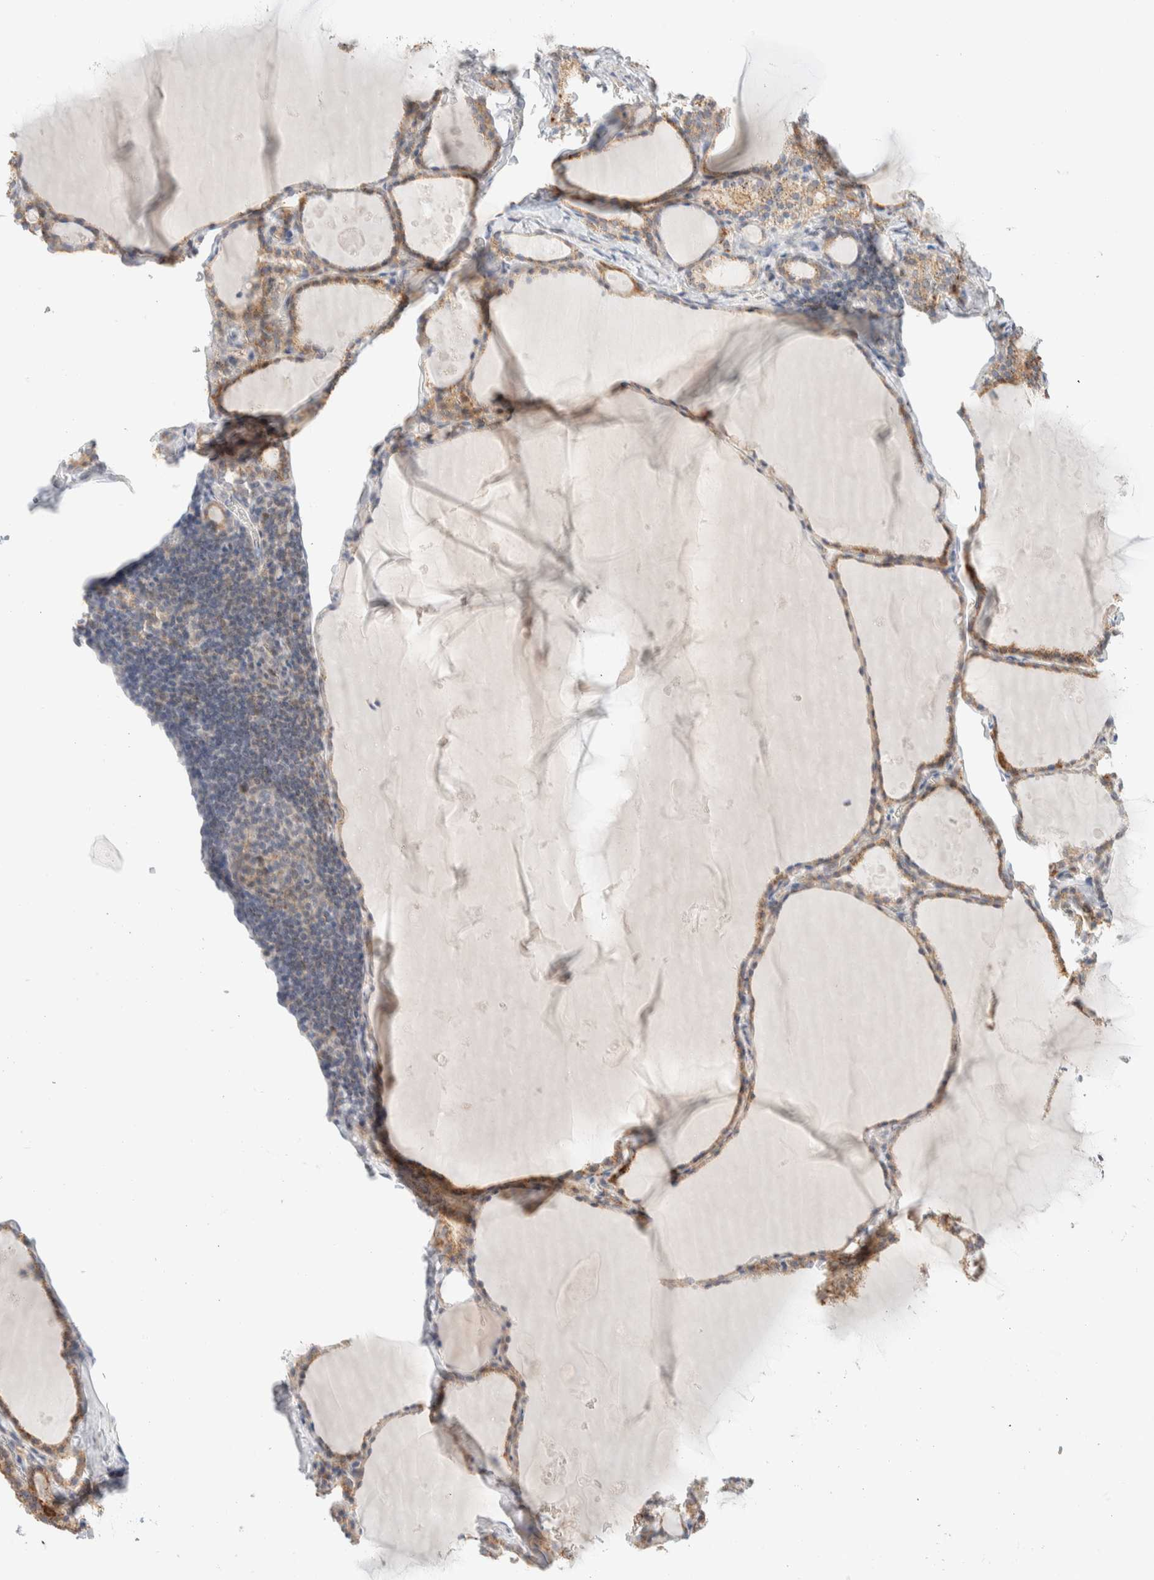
{"staining": {"intensity": "moderate", "quantity": ">75%", "location": "cytoplasmic/membranous"}, "tissue": "thyroid gland", "cell_type": "Glandular cells", "image_type": "normal", "snomed": [{"axis": "morphology", "description": "Normal tissue, NOS"}, {"axis": "topography", "description": "Thyroid gland"}], "caption": "Human thyroid gland stained with a brown dye shows moderate cytoplasmic/membranous positive expression in about >75% of glandular cells.", "gene": "HDHD3", "patient": {"sex": "male", "age": 56}}